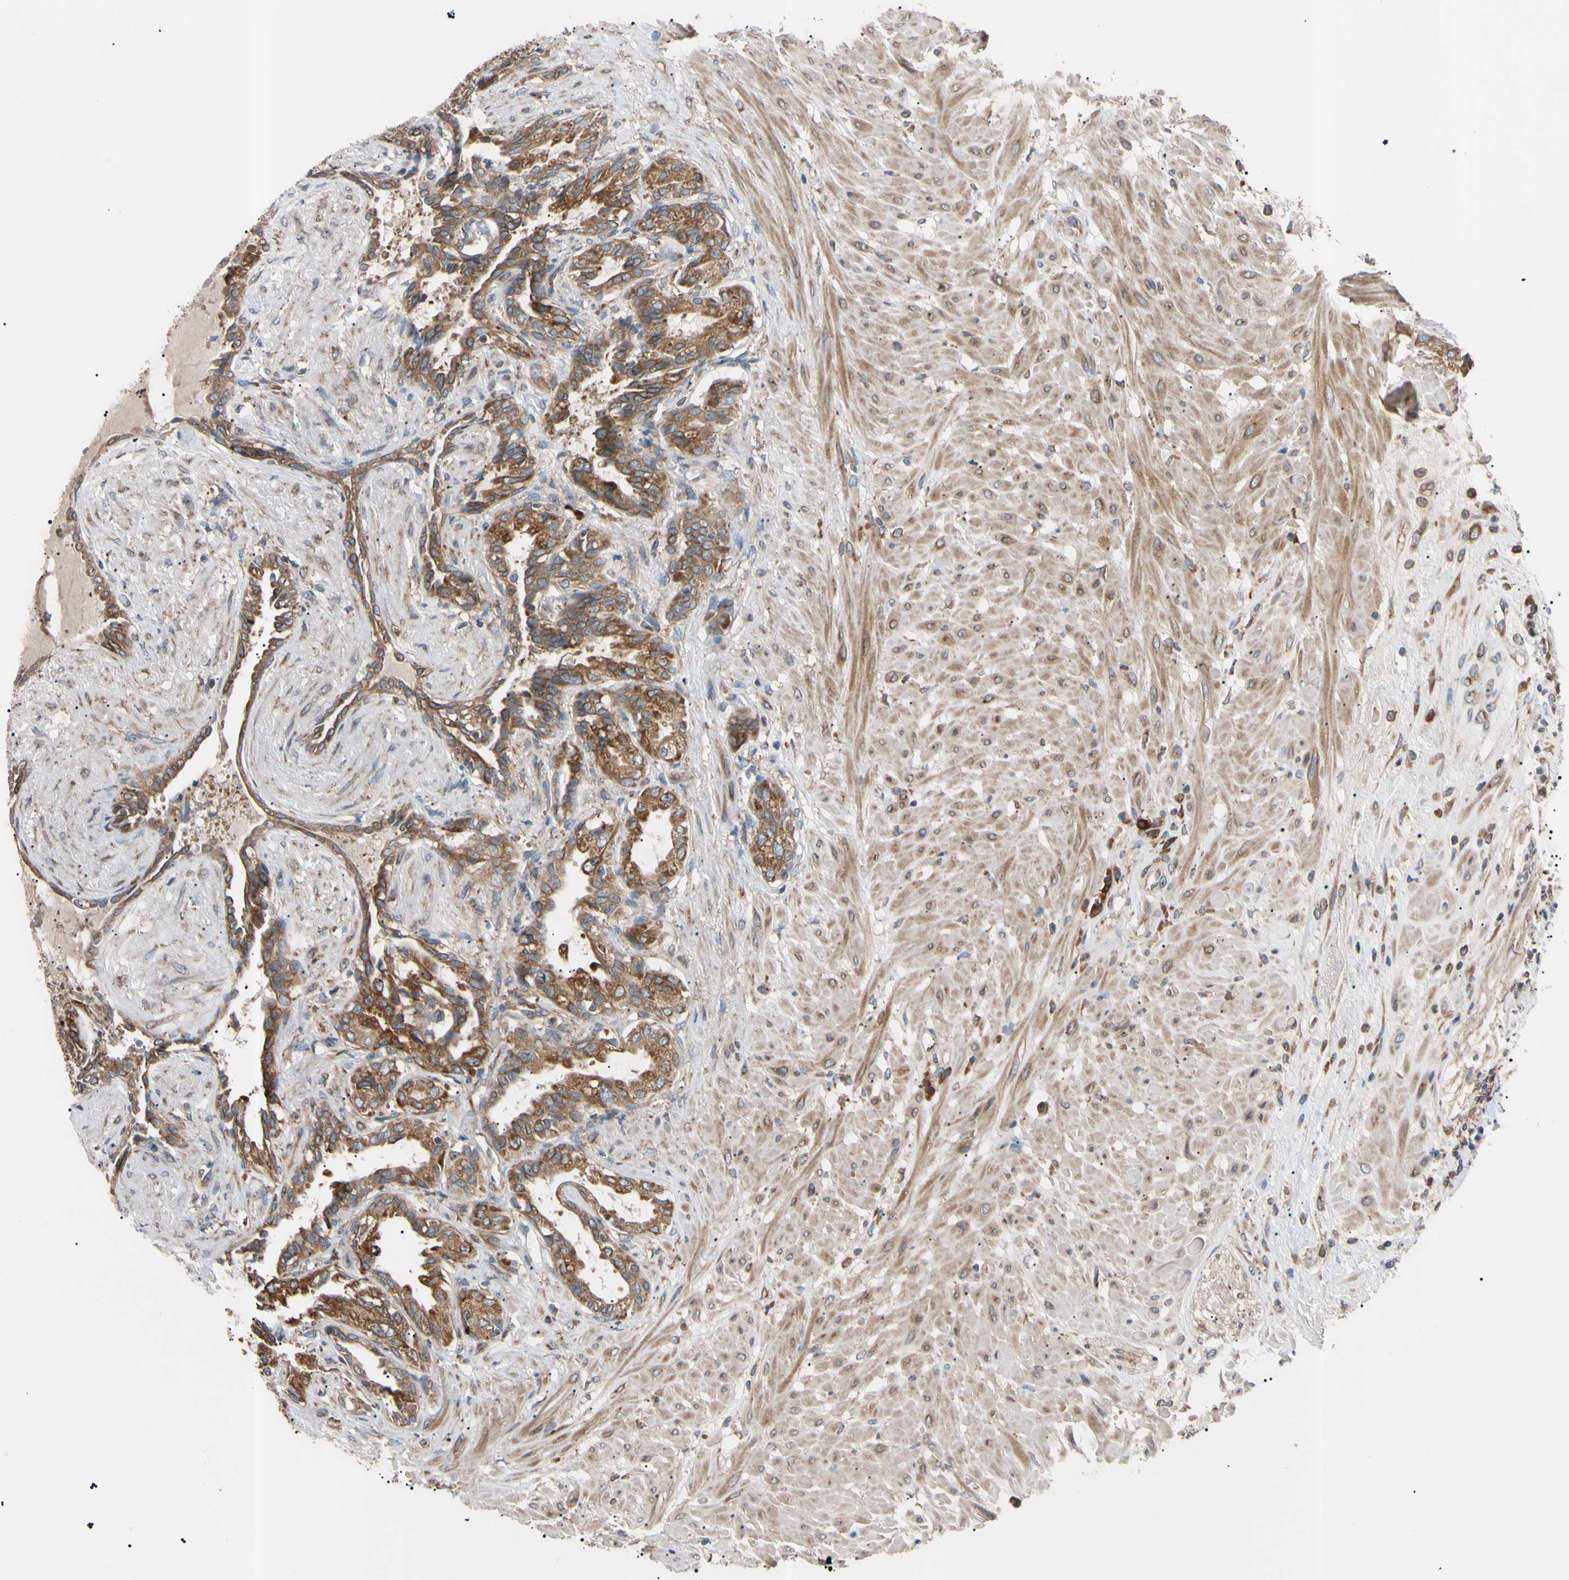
{"staining": {"intensity": "moderate", "quantity": ">75%", "location": "cytoplasmic/membranous"}, "tissue": "seminal vesicle", "cell_type": "Glandular cells", "image_type": "normal", "snomed": [{"axis": "morphology", "description": "Normal tissue, NOS"}, {"axis": "topography", "description": "Seminal veicle"}], "caption": "A high-resolution histopathology image shows immunohistochemistry (IHC) staining of normal seminal vesicle, which exhibits moderate cytoplasmic/membranous staining in about >75% of glandular cells.", "gene": "VAPA", "patient": {"sex": "male", "age": 61}}